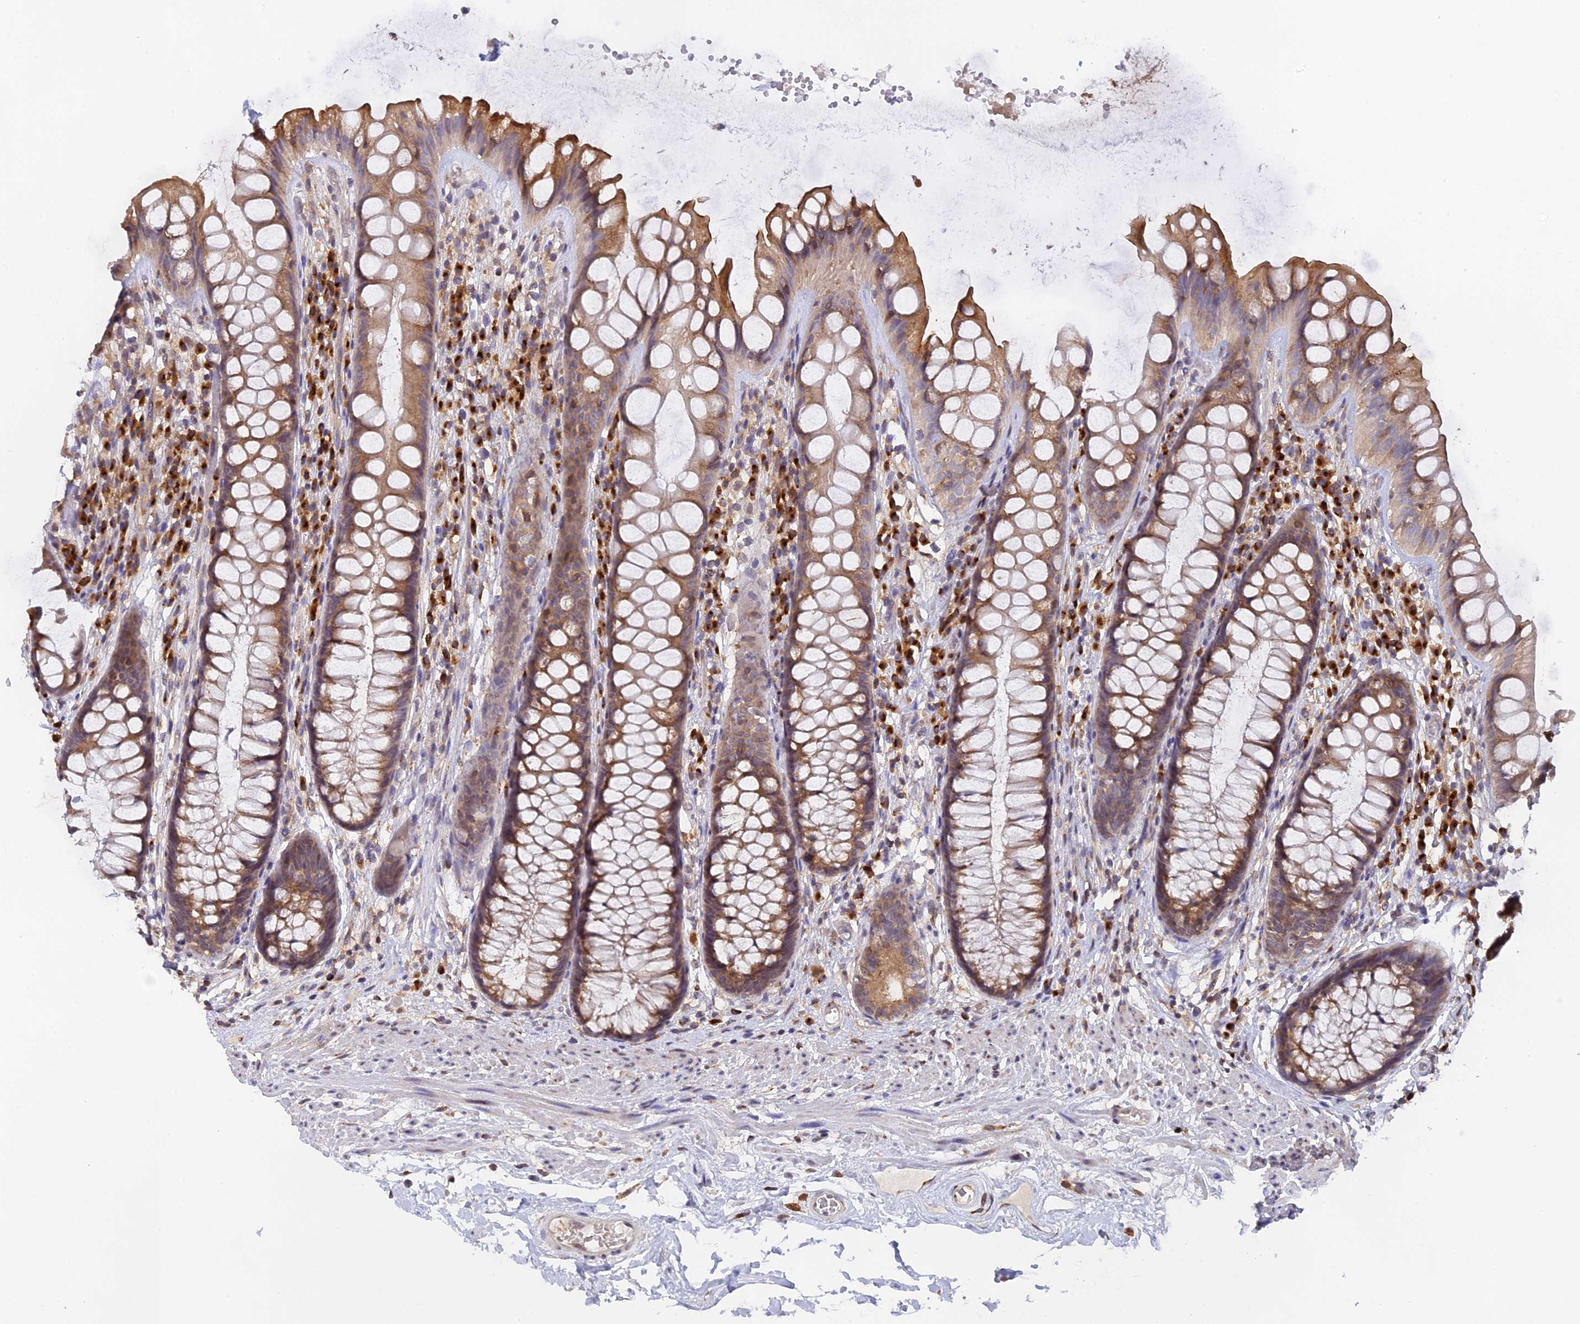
{"staining": {"intensity": "moderate", "quantity": ">75%", "location": "cytoplasmic/membranous"}, "tissue": "rectum", "cell_type": "Glandular cells", "image_type": "normal", "snomed": [{"axis": "morphology", "description": "Normal tissue, NOS"}, {"axis": "topography", "description": "Rectum"}], "caption": "Protein expression analysis of unremarkable human rectum reveals moderate cytoplasmic/membranous staining in approximately >75% of glandular cells.", "gene": "SNX17", "patient": {"sex": "male", "age": 74}}